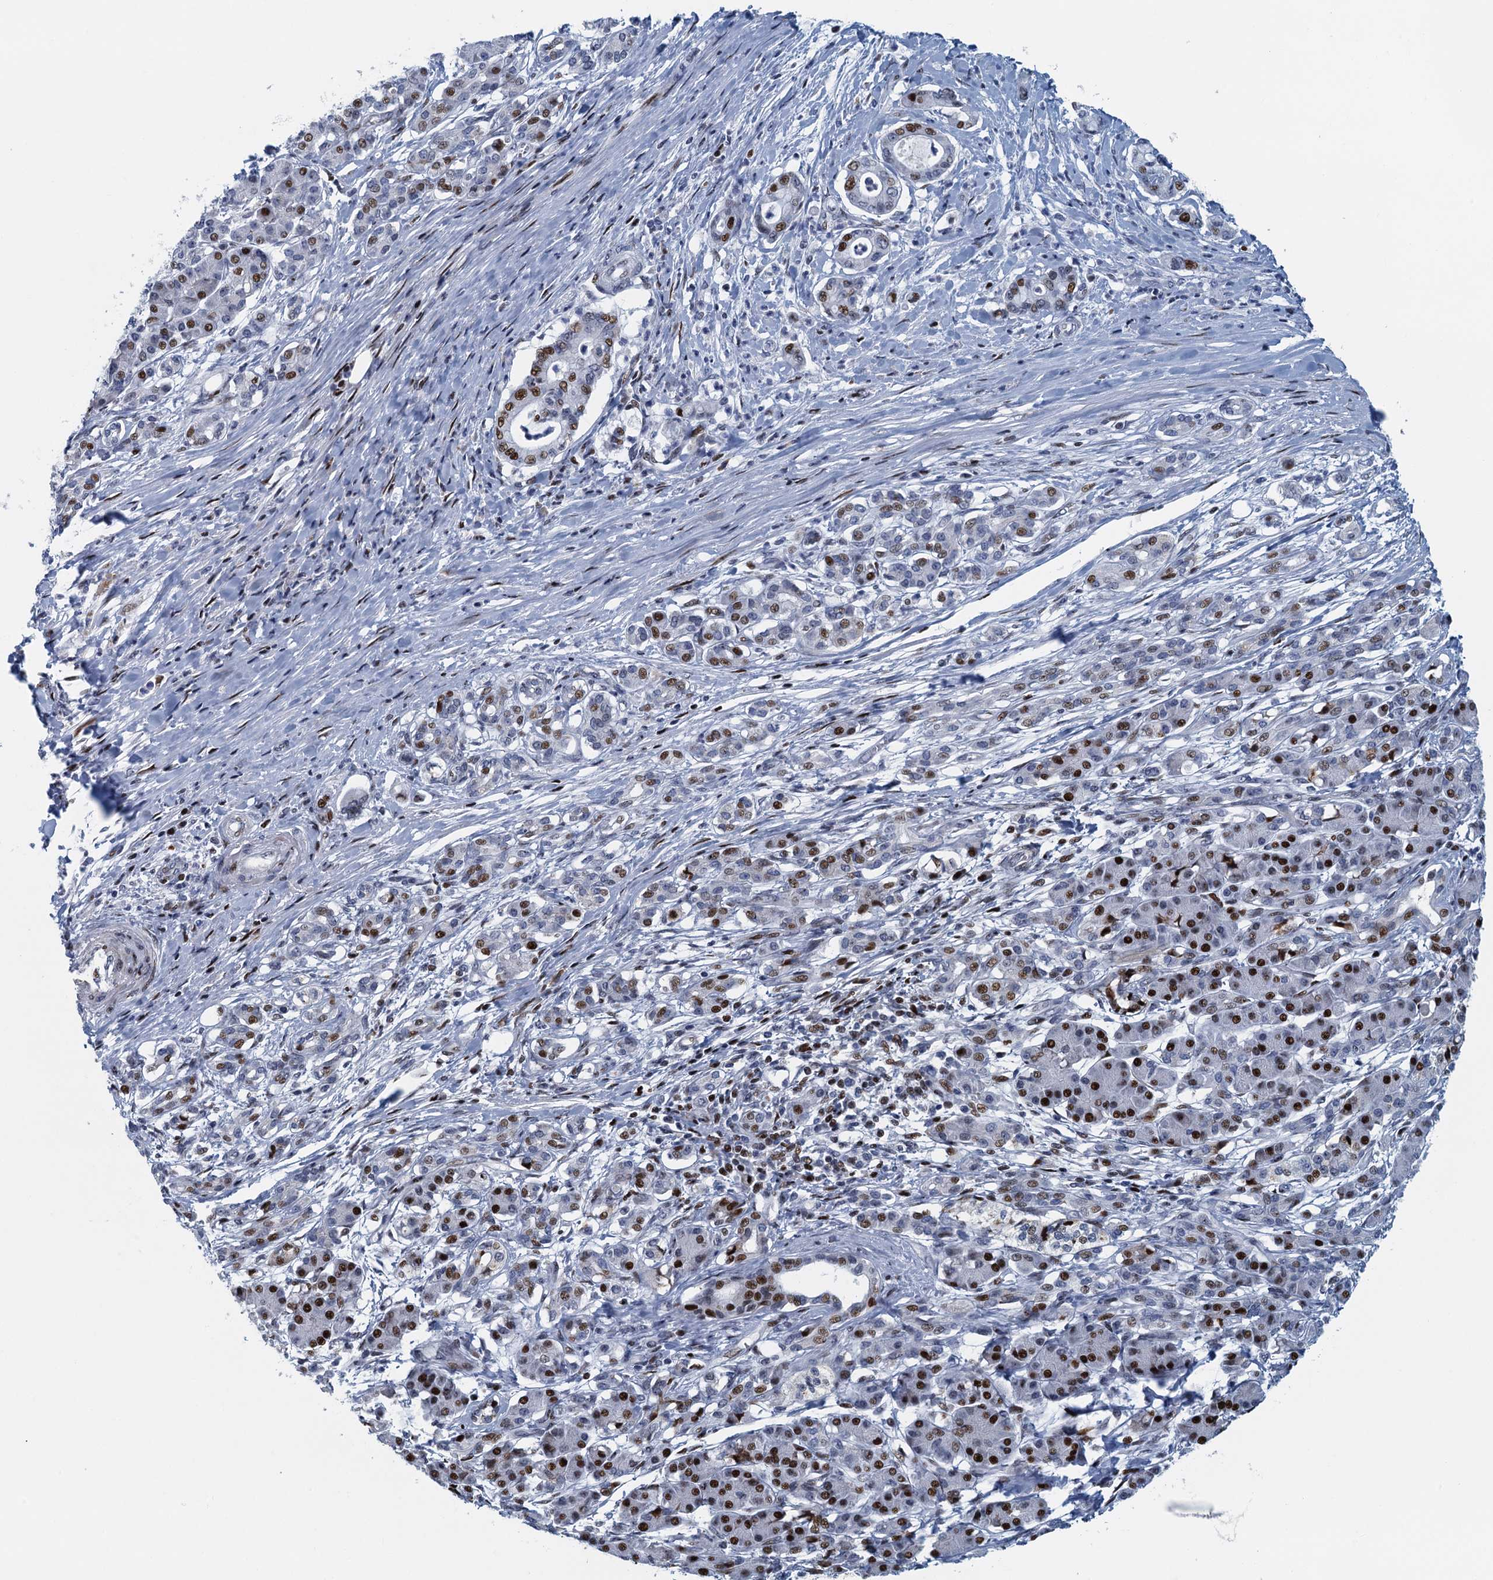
{"staining": {"intensity": "moderate", "quantity": "25%-75%", "location": "nuclear"}, "tissue": "pancreatic cancer", "cell_type": "Tumor cells", "image_type": "cancer", "snomed": [{"axis": "morphology", "description": "Adenocarcinoma, NOS"}, {"axis": "topography", "description": "Pancreas"}], "caption": "Tumor cells demonstrate medium levels of moderate nuclear positivity in about 25%-75% of cells in human pancreatic adenocarcinoma.", "gene": "ANKRD13D", "patient": {"sex": "female", "age": 55}}